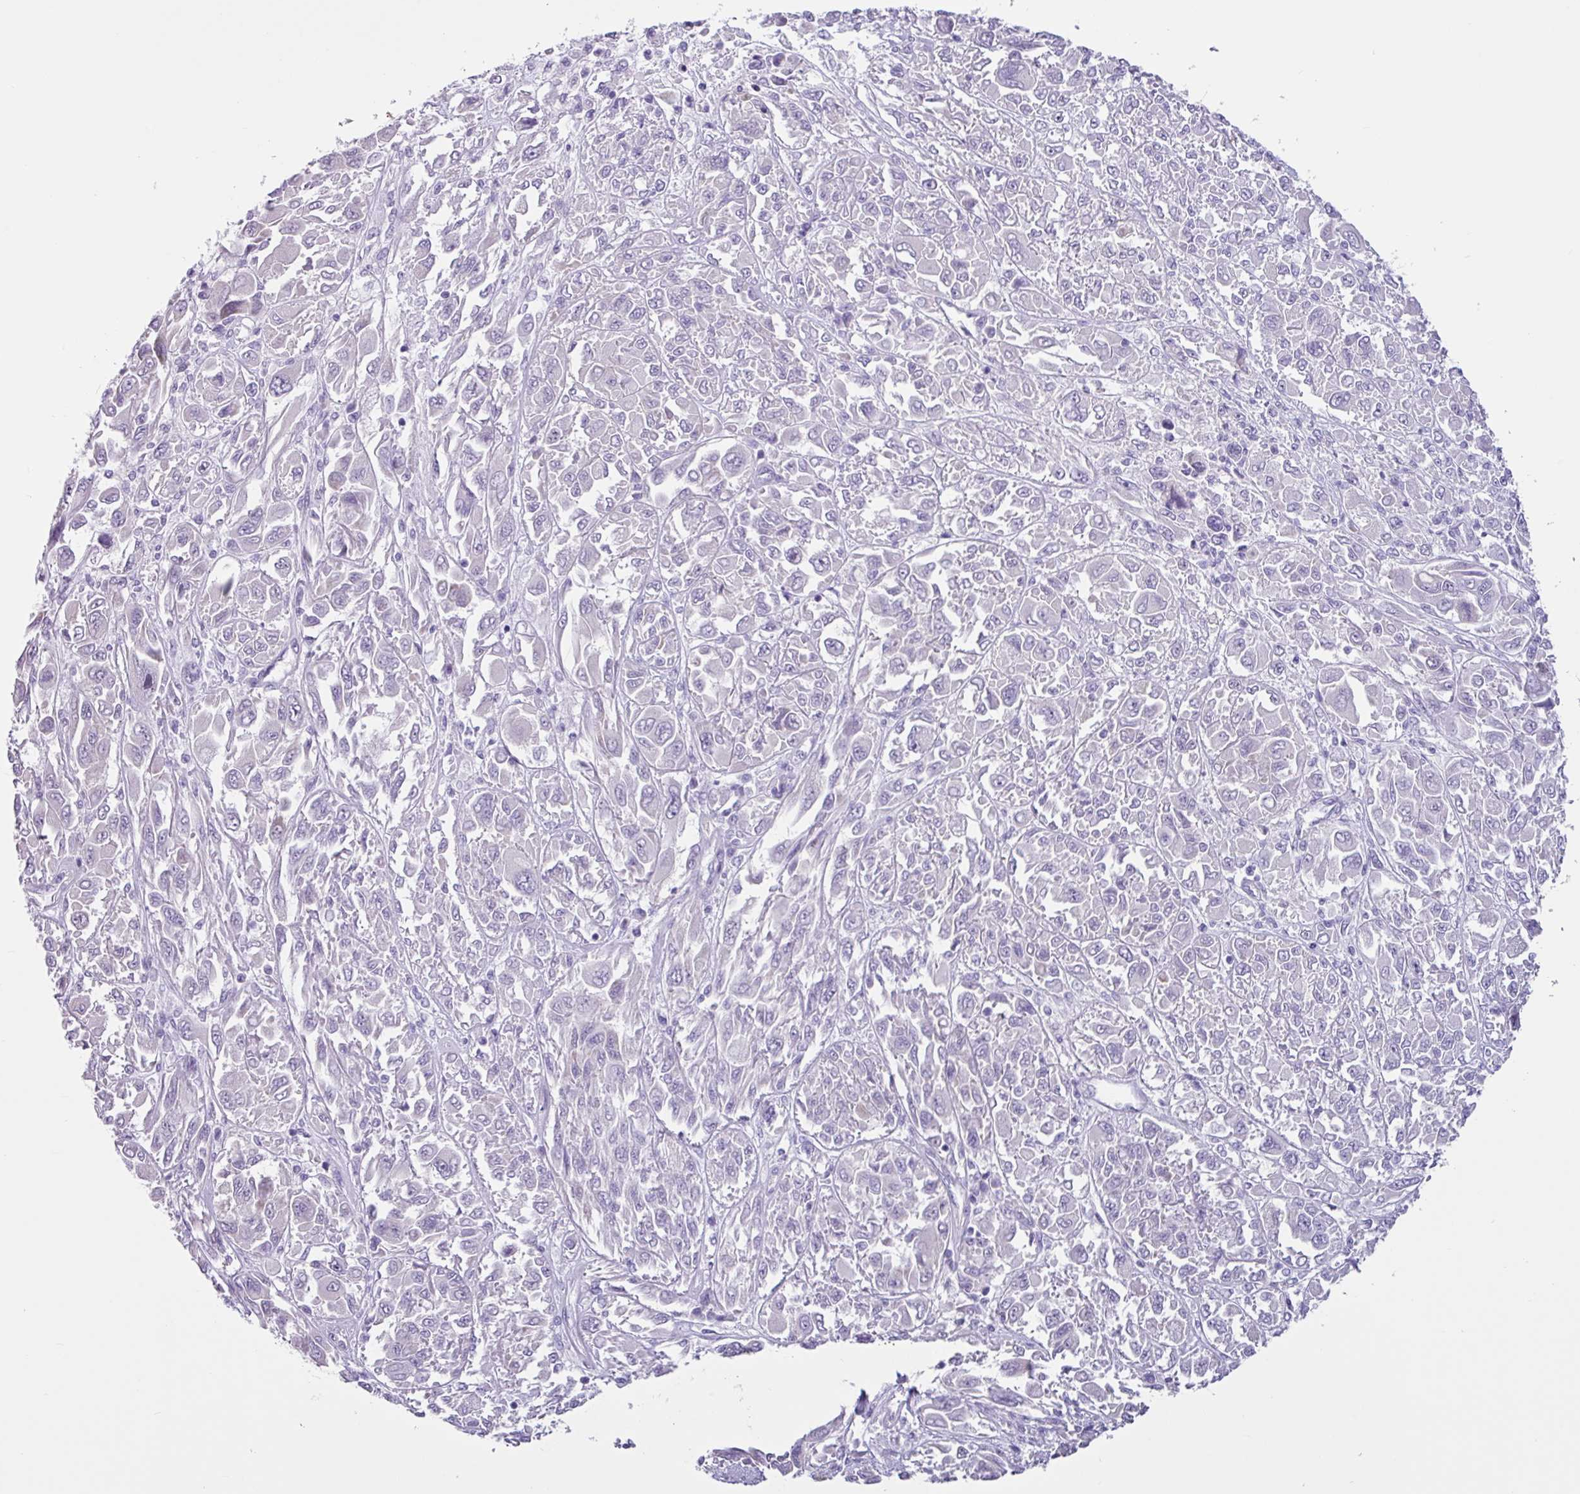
{"staining": {"intensity": "negative", "quantity": "none", "location": "none"}, "tissue": "melanoma", "cell_type": "Tumor cells", "image_type": "cancer", "snomed": [{"axis": "morphology", "description": "Malignant melanoma, NOS"}, {"axis": "topography", "description": "Skin"}], "caption": "Malignant melanoma stained for a protein using IHC reveals no positivity tumor cells.", "gene": "OTX1", "patient": {"sex": "female", "age": 91}}